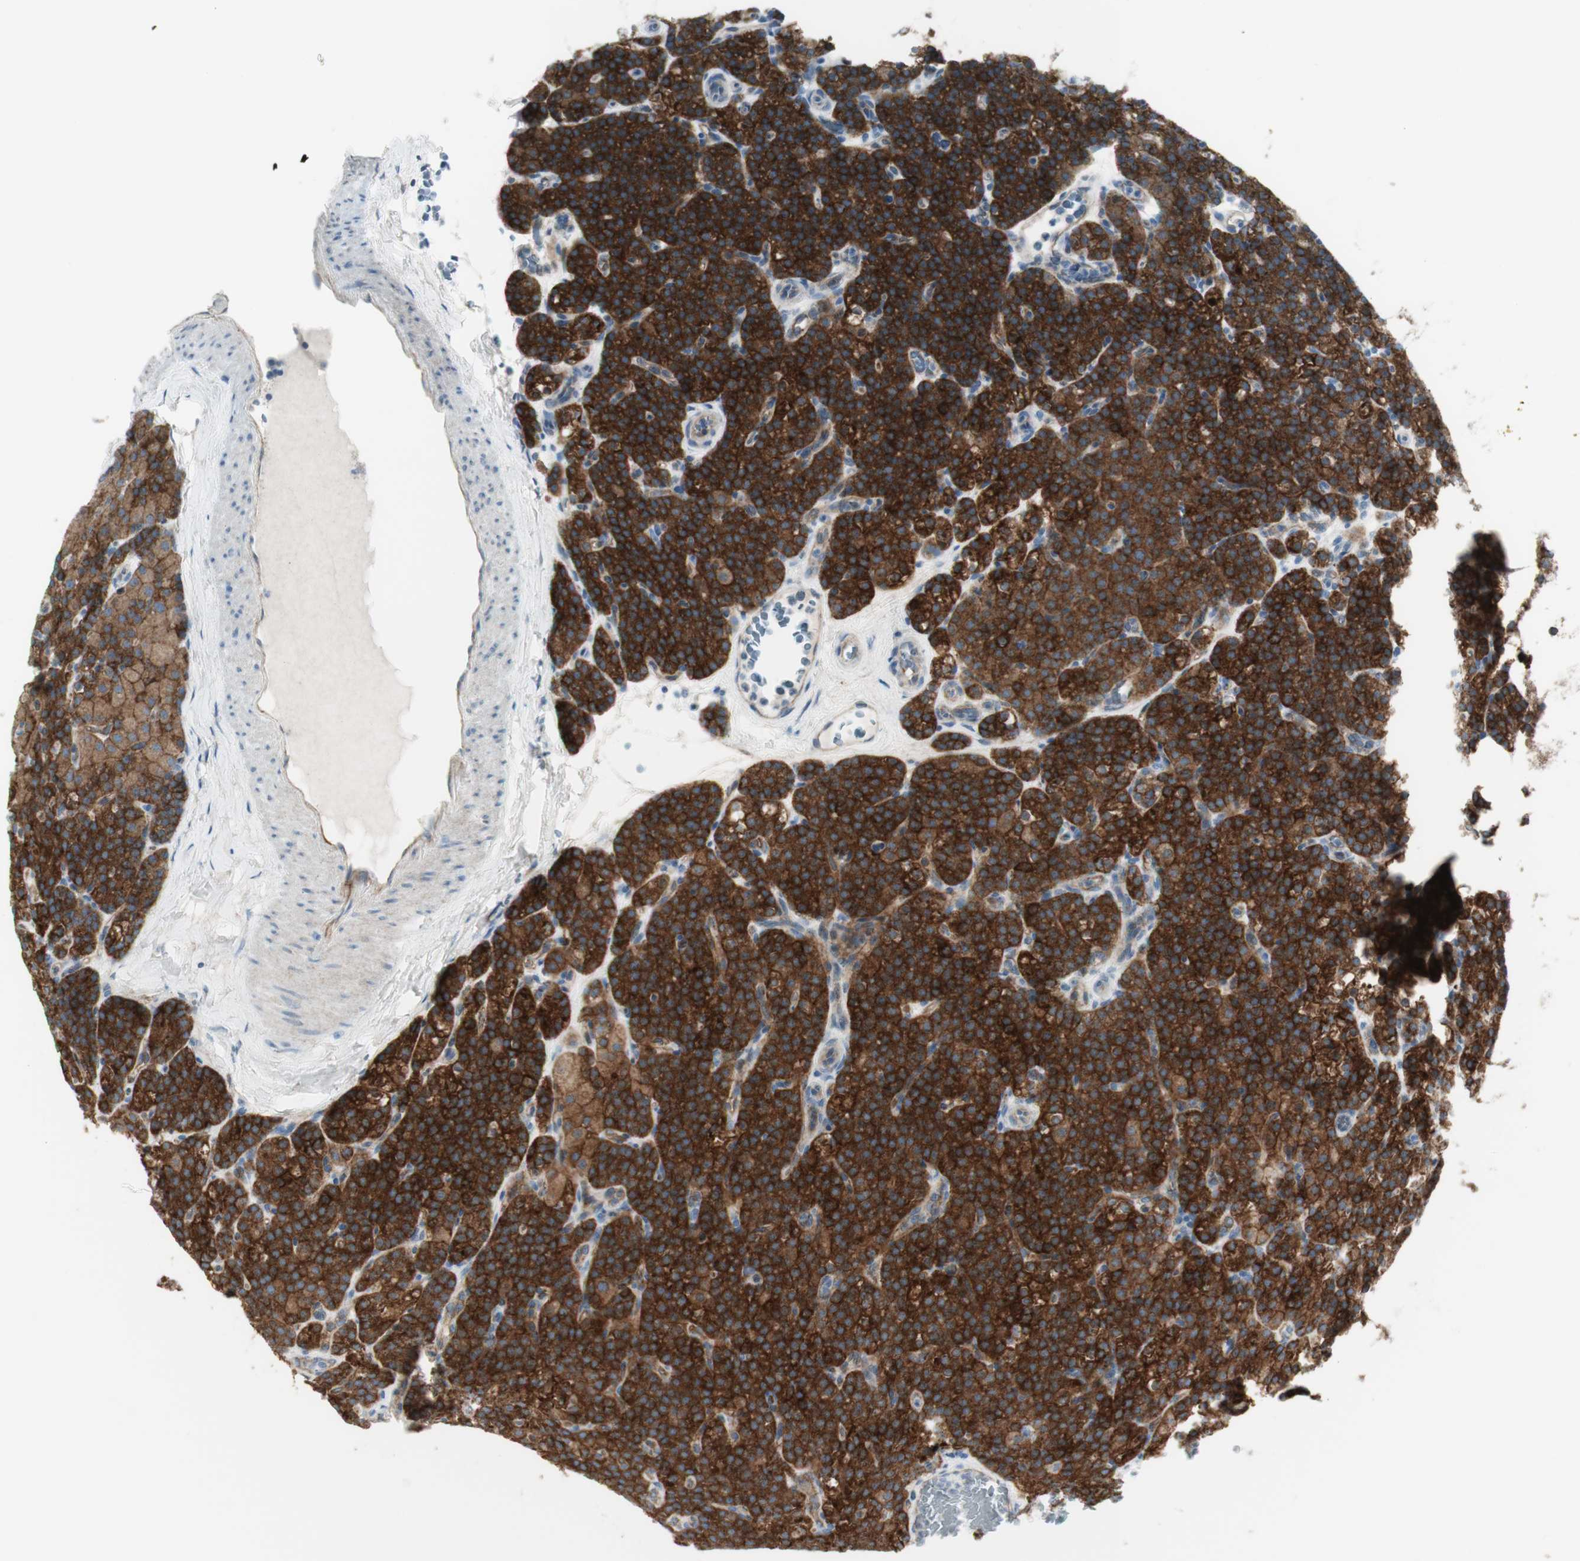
{"staining": {"intensity": "strong", "quantity": "25%-75%", "location": "cytoplasmic/membranous"}, "tissue": "parathyroid gland", "cell_type": "Glandular cells", "image_type": "normal", "snomed": [{"axis": "morphology", "description": "Normal tissue, NOS"}, {"axis": "topography", "description": "Parathyroid gland"}], "caption": "Parathyroid gland stained with DAB immunohistochemistry (IHC) exhibits high levels of strong cytoplasmic/membranous positivity in approximately 25%-75% of glandular cells. Nuclei are stained in blue.", "gene": "MYO6", "patient": {"sex": "female", "age": 57}}